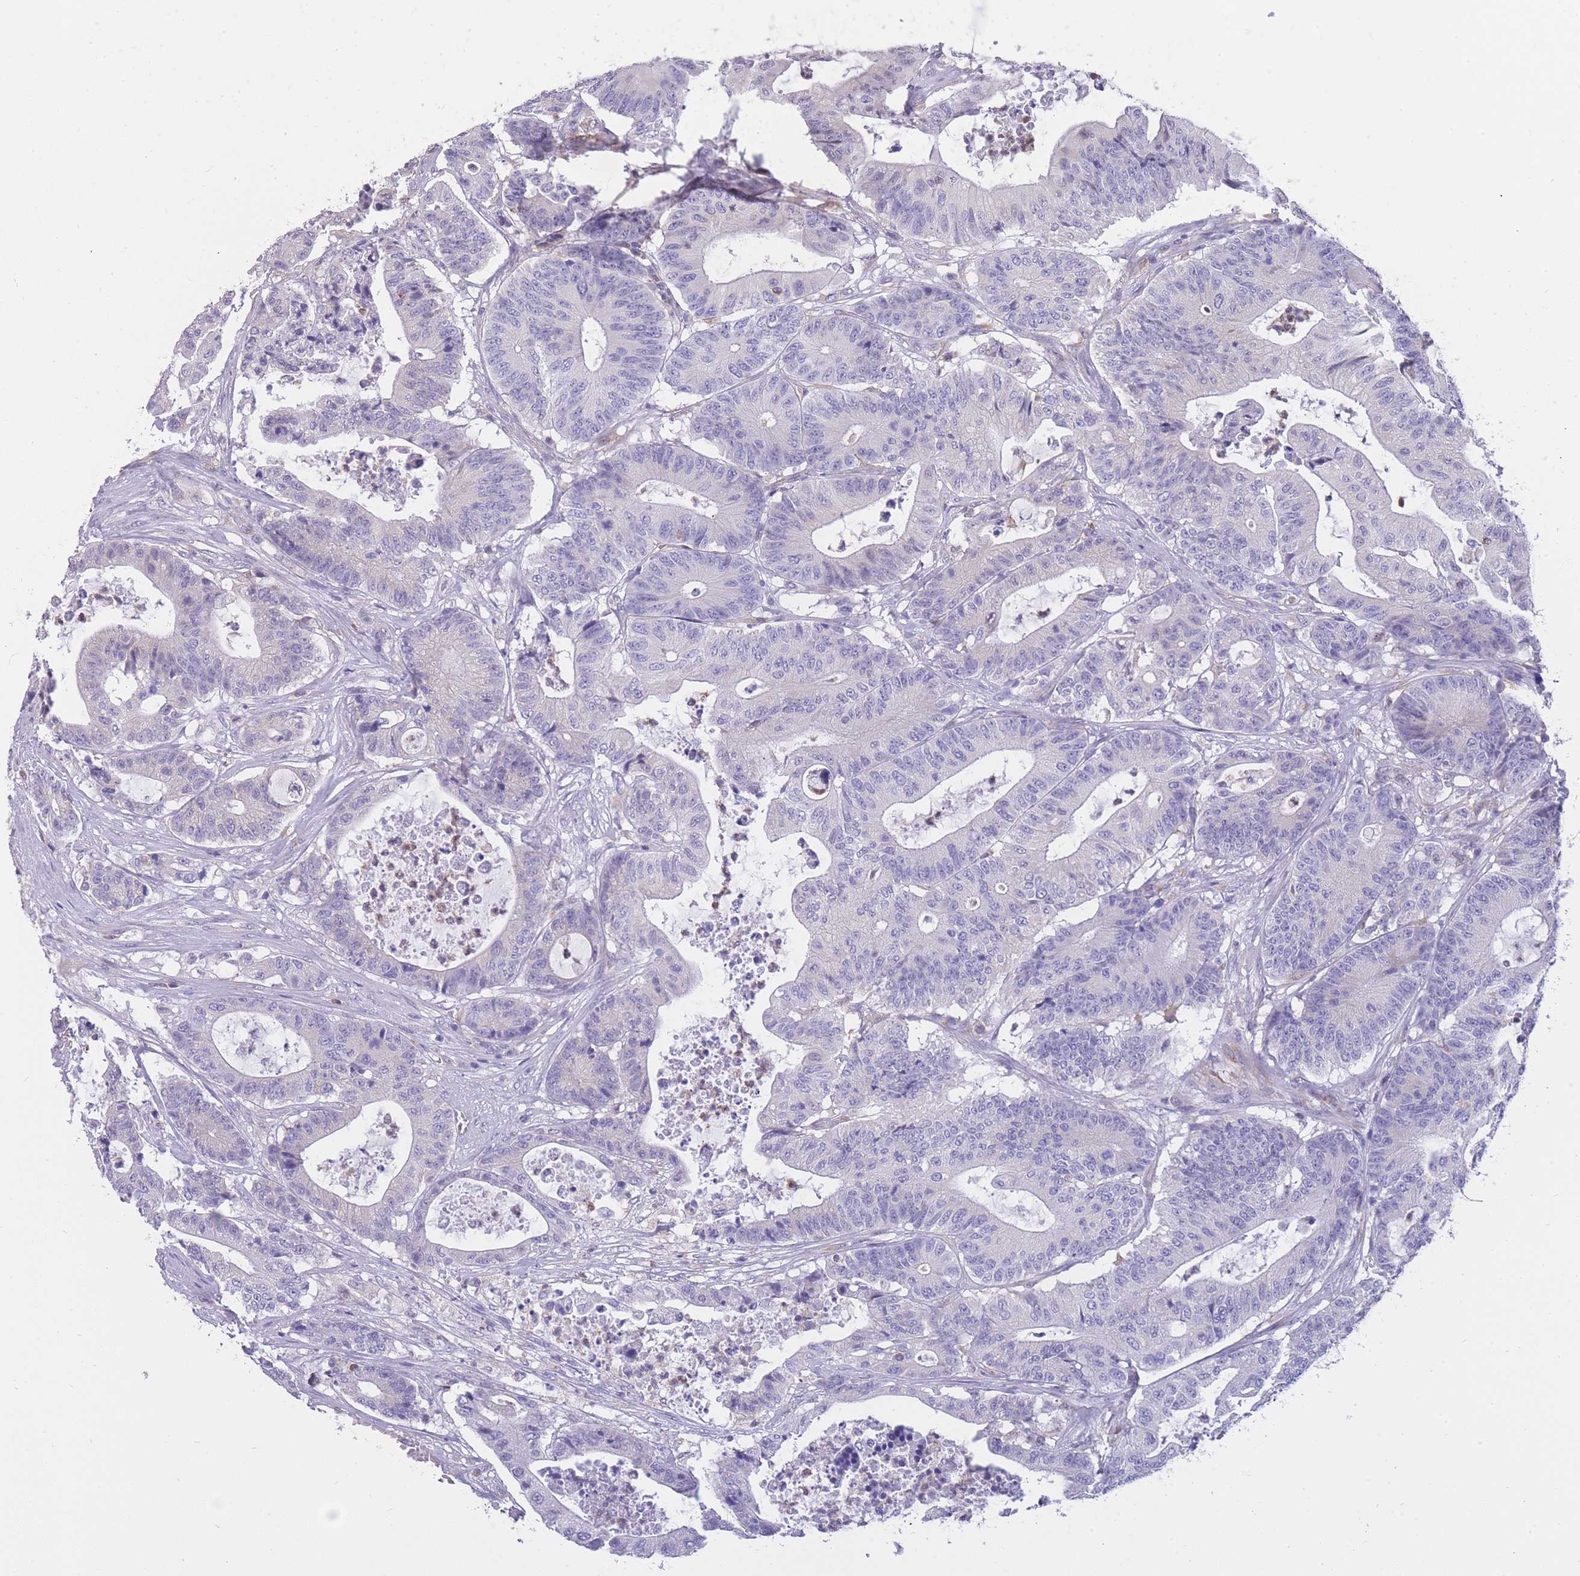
{"staining": {"intensity": "negative", "quantity": "none", "location": "none"}, "tissue": "colorectal cancer", "cell_type": "Tumor cells", "image_type": "cancer", "snomed": [{"axis": "morphology", "description": "Adenocarcinoma, NOS"}, {"axis": "topography", "description": "Colon"}], "caption": "This is a micrograph of IHC staining of colorectal cancer, which shows no positivity in tumor cells.", "gene": "ZNF662", "patient": {"sex": "female", "age": 84}}